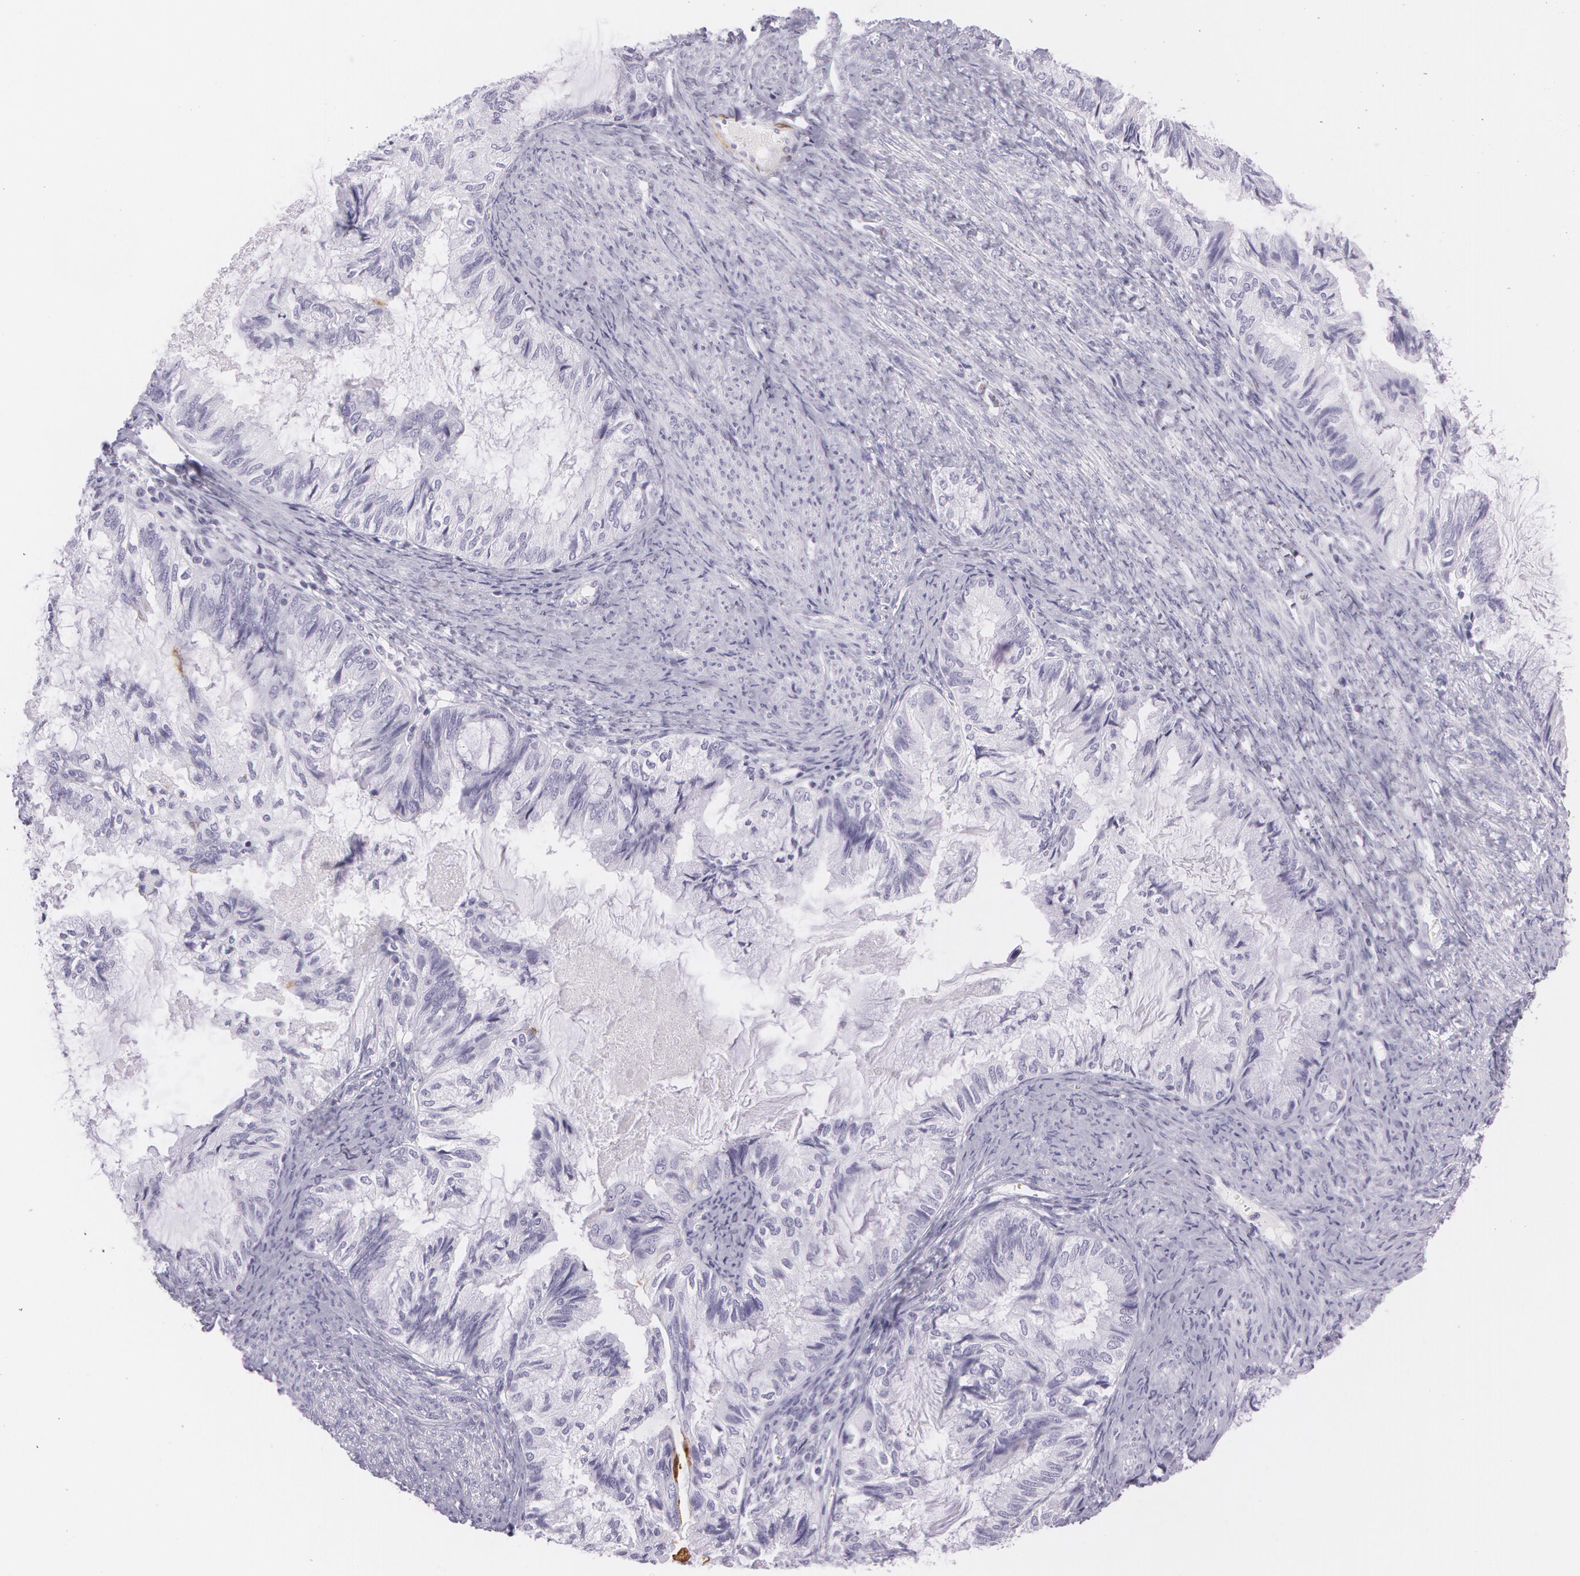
{"staining": {"intensity": "negative", "quantity": "none", "location": "none"}, "tissue": "endometrial cancer", "cell_type": "Tumor cells", "image_type": "cancer", "snomed": [{"axis": "morphology", "description": "Adenocarcinoma, NOS"}, {"axis": "topography", "description": "Endometrium"}], "caption": "Immunohistochemistry histopathology image of neoplastic tissue: endometrial cancer (adenocarcinoma) stained with DAB (3,3'-diaminobenzidine) displays no significant protein positivity in tumor cells.", "gene": "SNCG", "patient": {"sex": "female", "age": 86}}